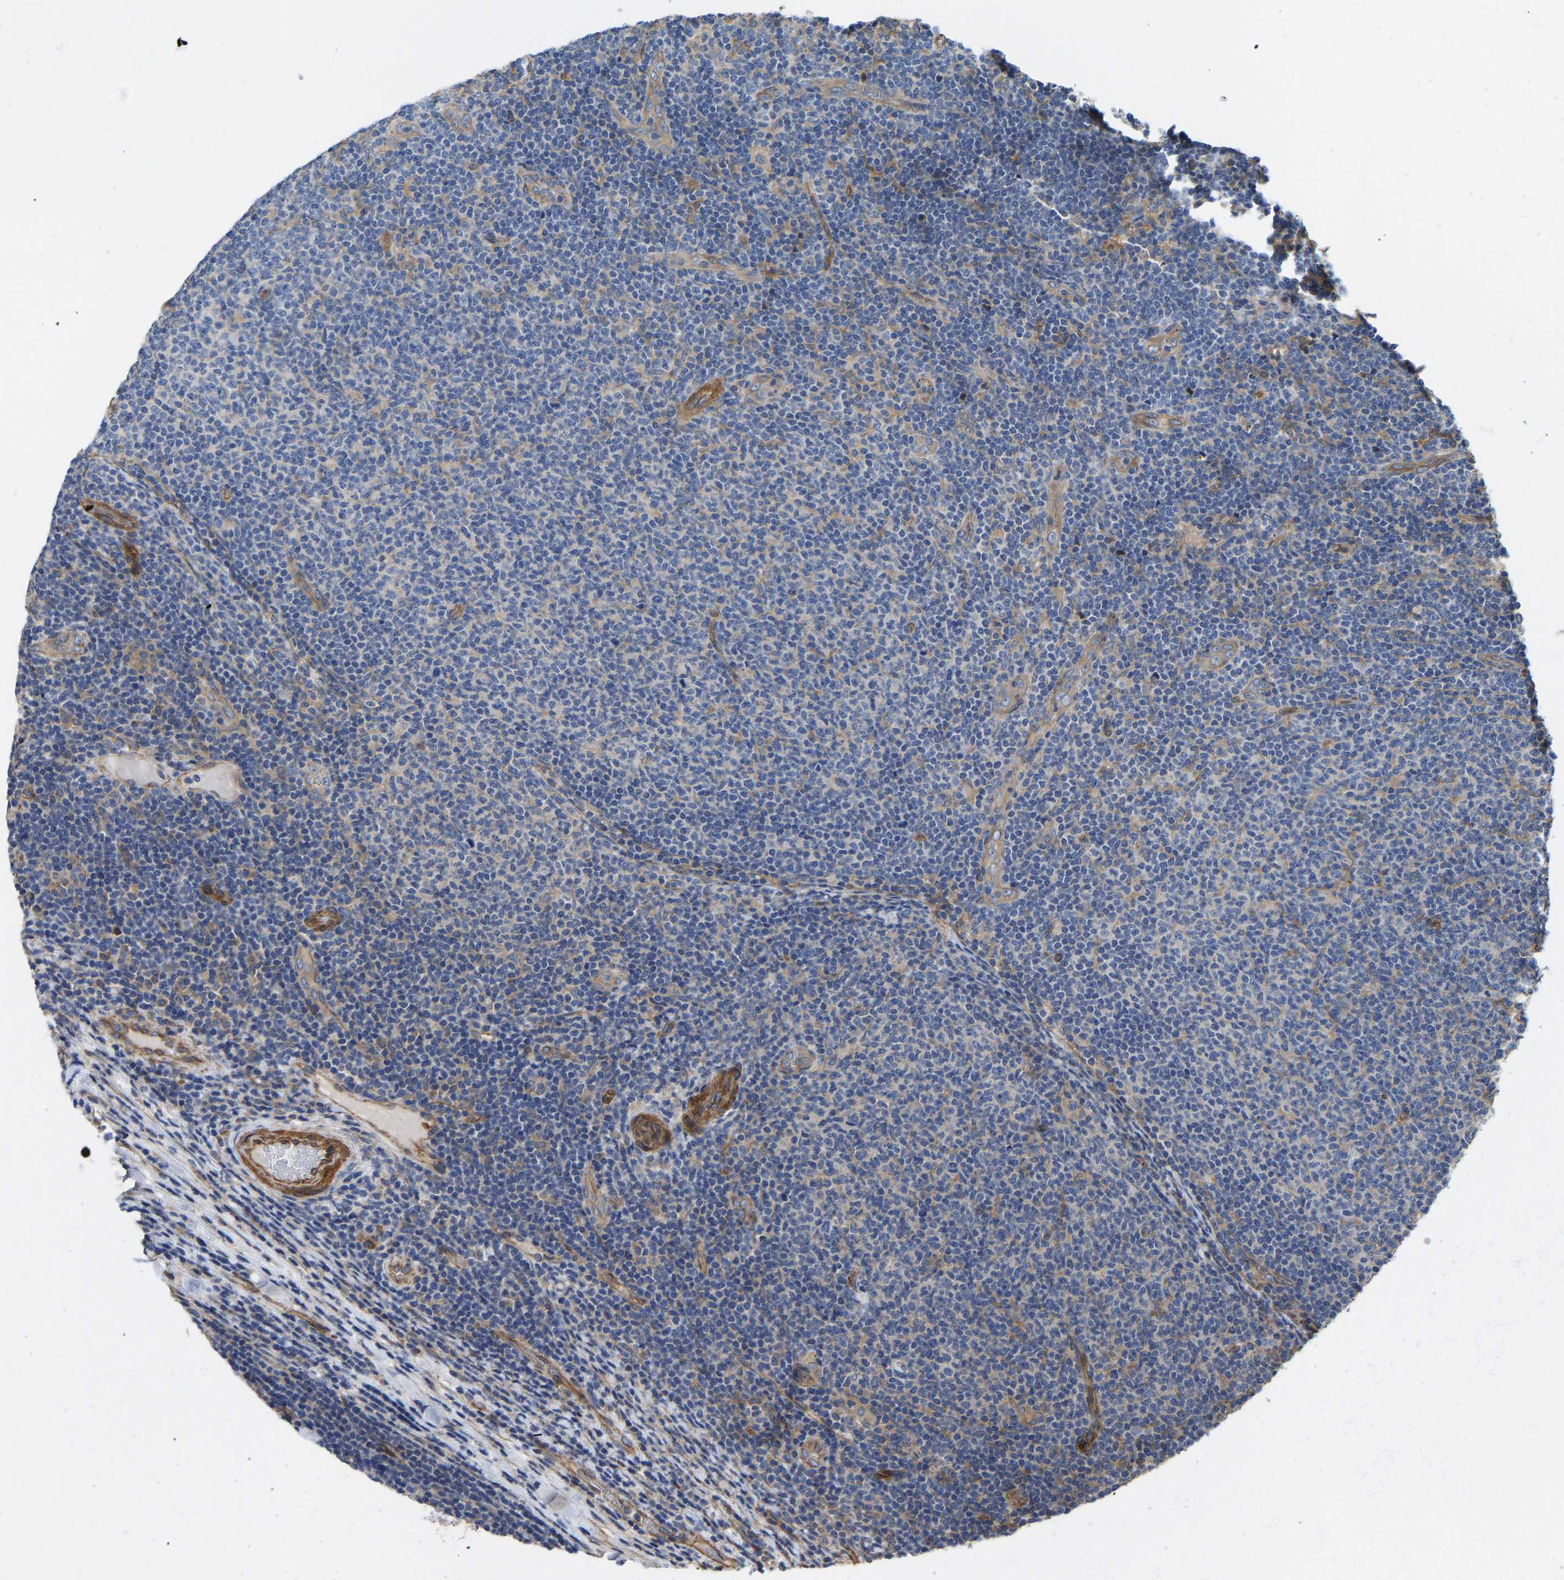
{"staining": {"intensity": "negative", "quantity": "none", "location": "none"}, "tissue": "lymphoma", "cell_type": "Tumor cells", "image_type": "cancer", "snomed": [{"axis": "morphology", "description": "Malignant lymphoma, non-Hodgkin's type, Low grade"}, {"axis": "topography", "description": "Lymph node"}], "caption": "This is an immunohistochemistry (IHC) histopathology image of human malignant lymphoma, non-Hodgkin's type (low-grade). There is no positivity in tumor cells.", "gene": "ELMO2", "patient": {"sex": "male", "age": 66}}